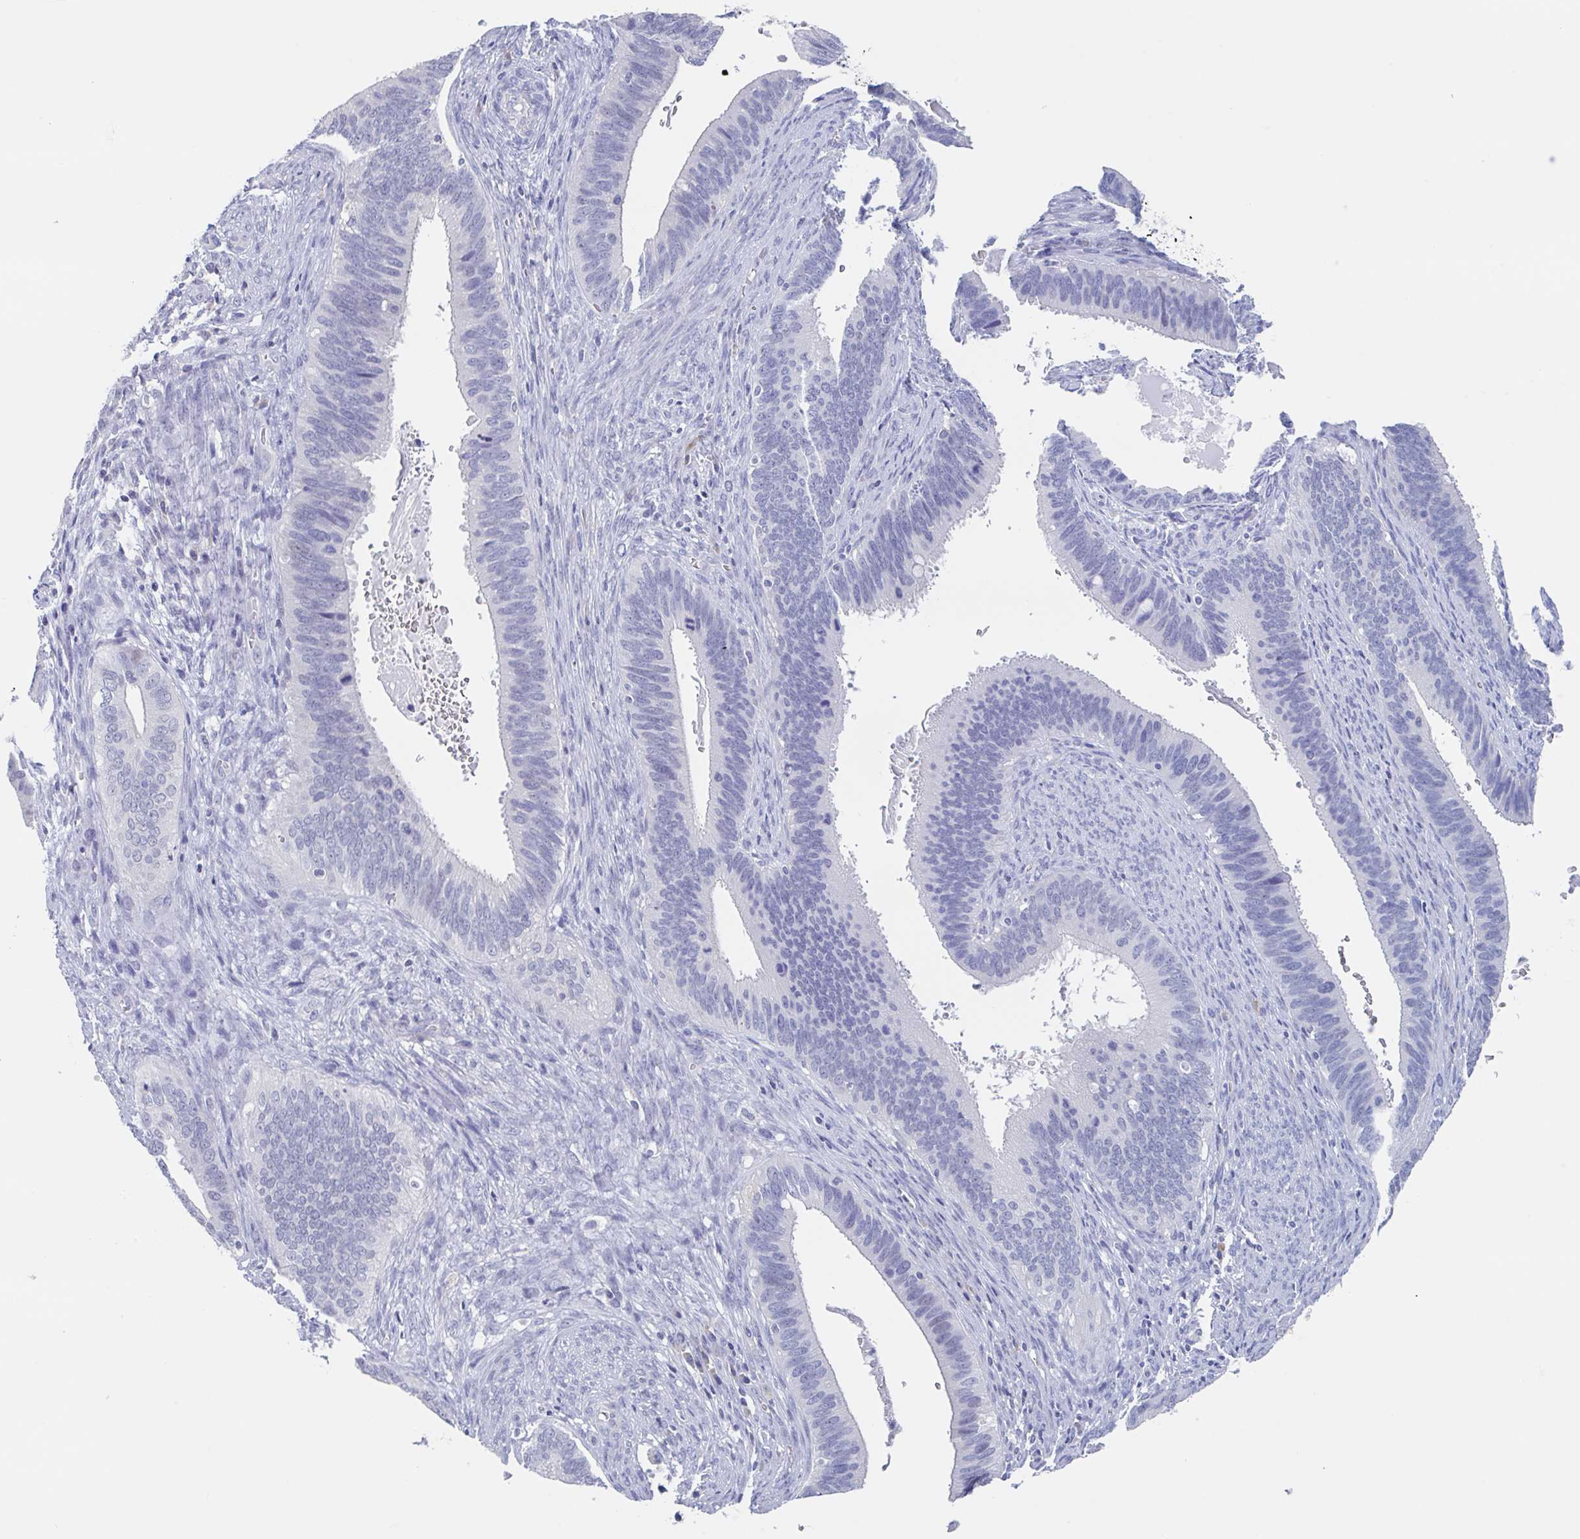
{"staining": {"intensity": "negative", "quantity": "none", "location": "none"}, "tissue": "cervical cancer", "cell_type": "Tumor cells", "image_type": "cancer", "snomed": [{"axis": "morphology", "description": "Adenocarcinoma, NOS"}, {"axis": "topography", "description": "Cervix"}], "caption": "Immunohistochemistry (IHC) micrograph of neoplastic tissue: cervical adenocarcinoma stained with DAB (3,3'-diaminobenzidine) displays no significant protein staining in tumor cells.", "gene": "NOXRED1", "patient": {"sex": "female", "age": 42}}